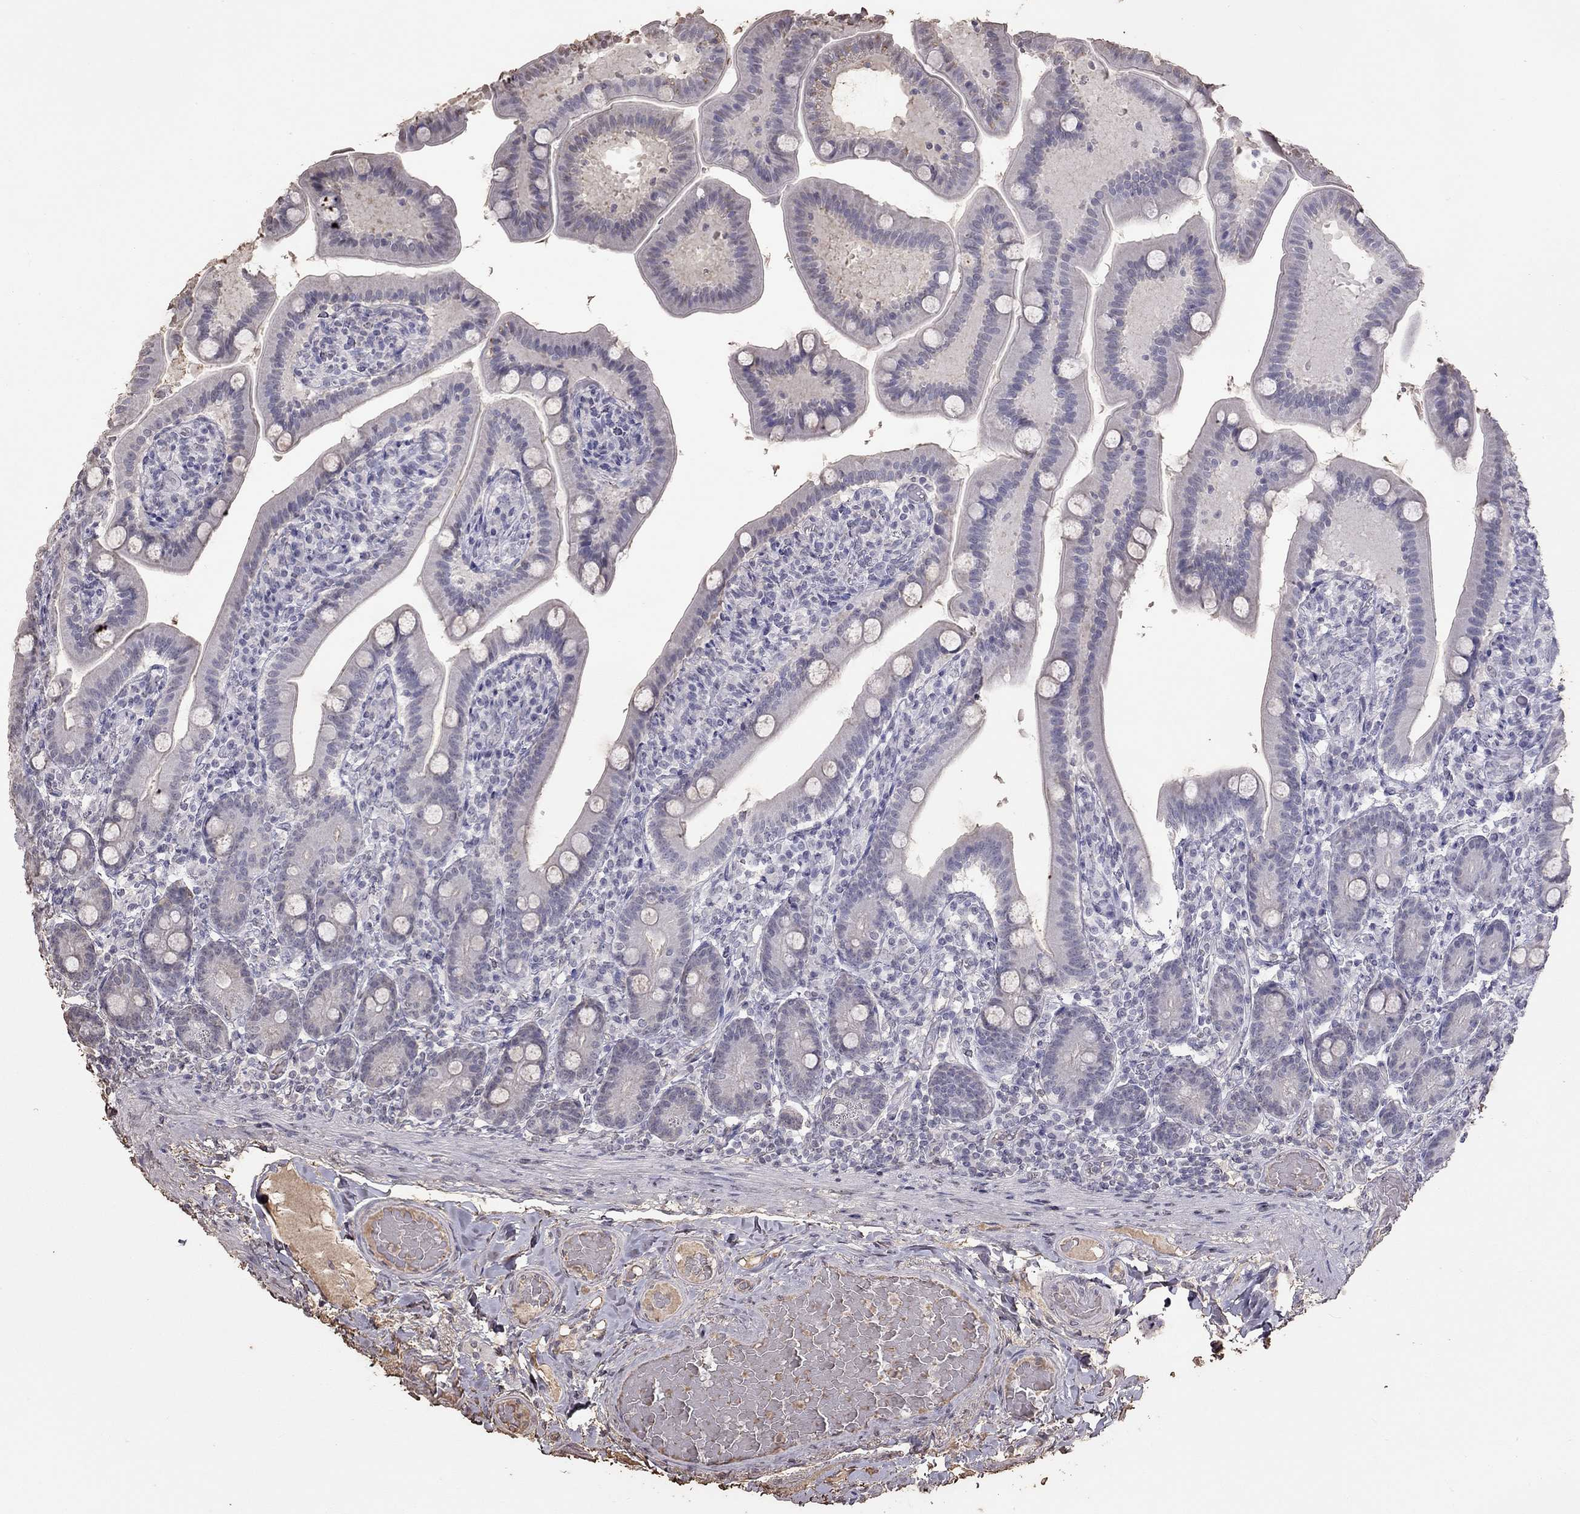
{"staining": {"intensity": "negative", "quantity": "none", "location": "none"}, "tissue": "small intestine", "cell_type": "Glandular cells", "image_type": "normal", "snomed": [{"axis": "morphology", "description": "Normal tissue, NOS"}, {"axis": "topography", "description": "Small intestine"}], "caption": "High magnification brightfield microscopy of unremarkable small intestine stained with DAB (brown) and counterstained with hematoxylin (blue): glandular cells show no significant staining. (Immunohistochemistry, brightfield microscopy, high magnification).", "gene": "SUN3", "patient": {"sex": "male", "age": 66}}